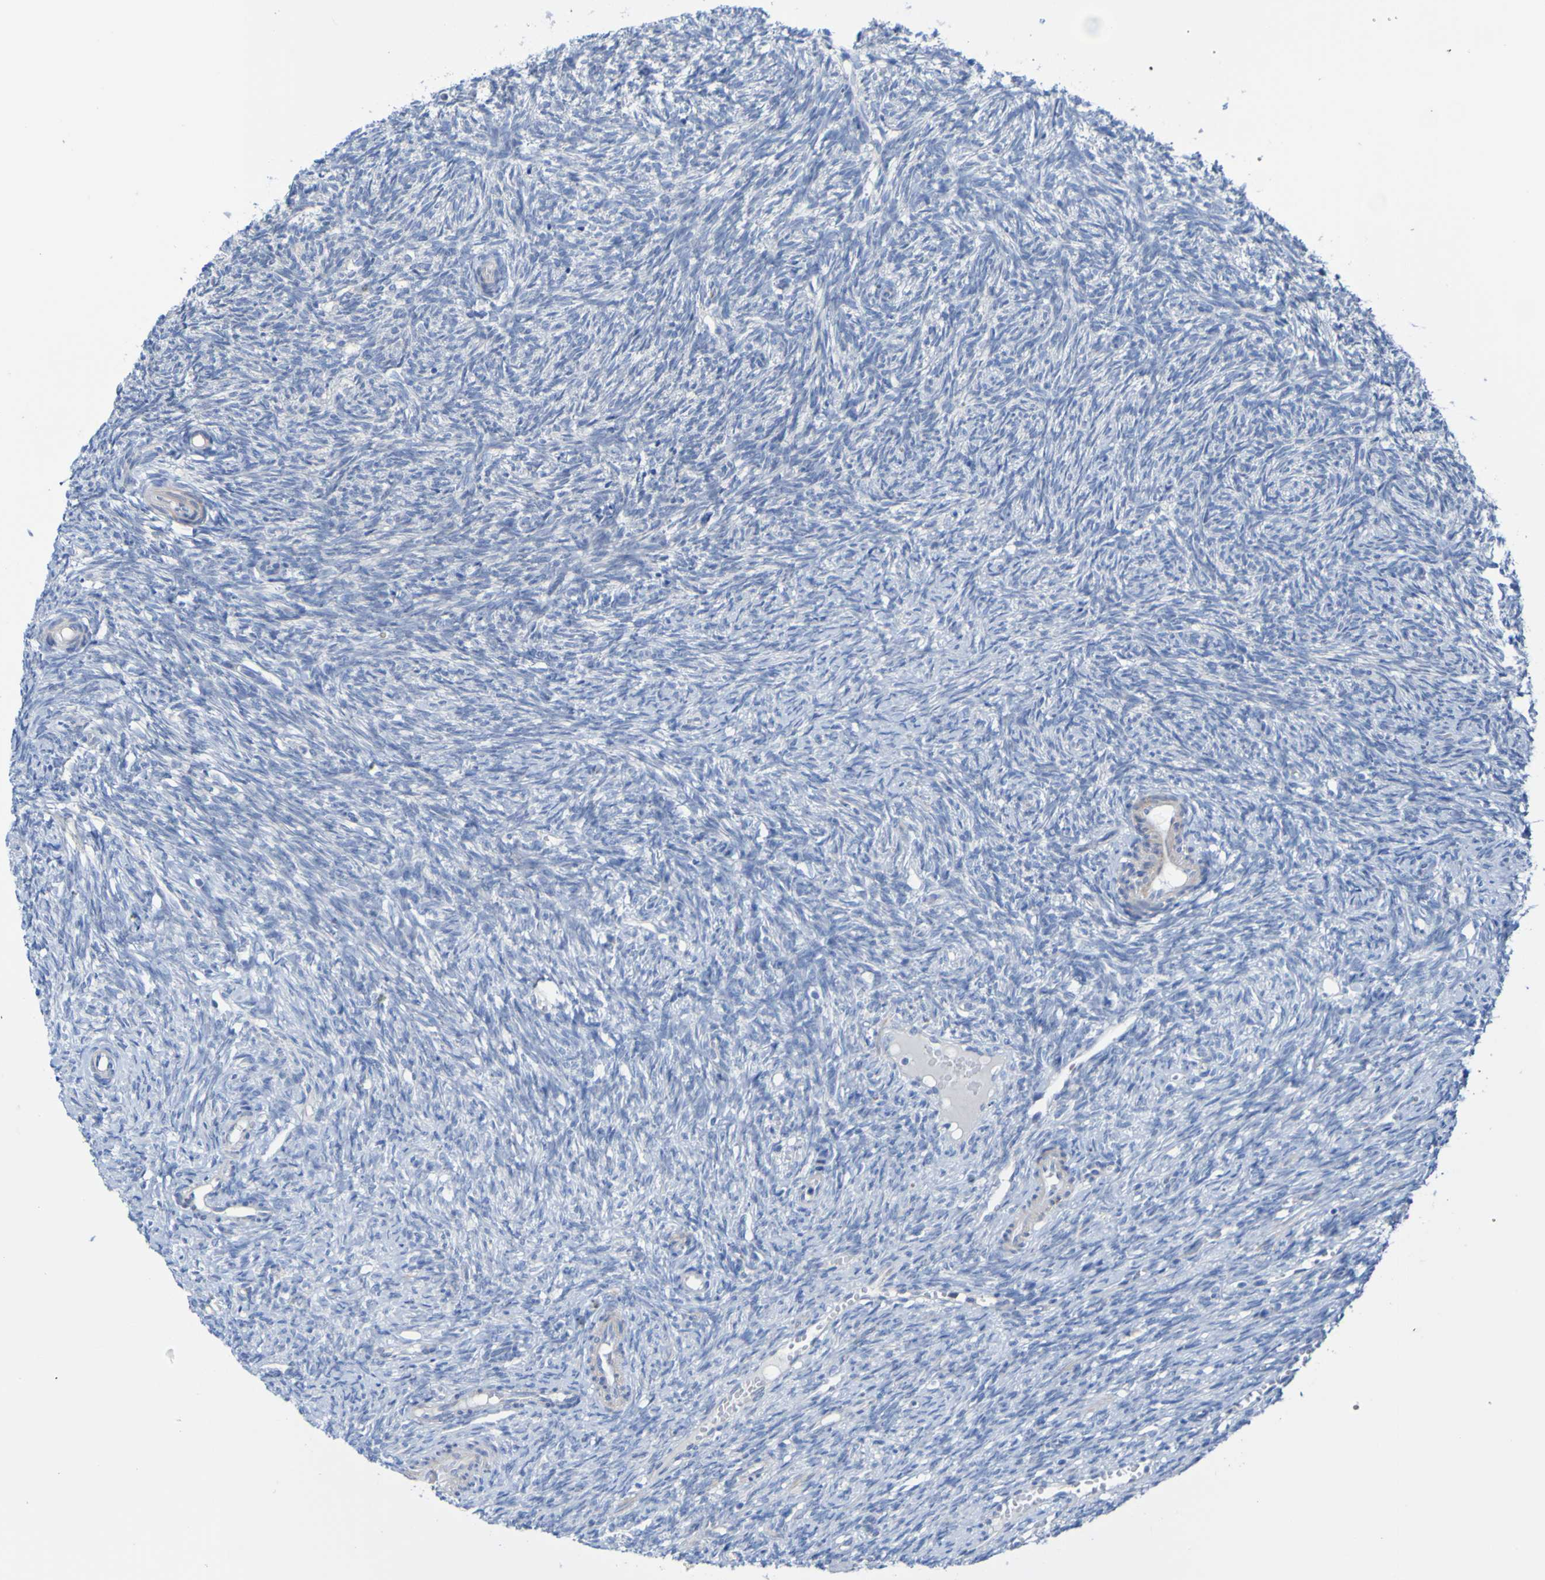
{"staining": {"intensity": "negative", "quantity": "none", "location": "none"}, "tissue": "ovary", "cell_type": "Ovarian stroma cells", "image_type": "normal", "snomed": [{"axis": "morphology", "description": "Normal tissue, NOS"}, {"axis": "topography", "description": "Ovary"}], "caption": "The micrograph shows no significant staining in ovarian stroma cells of ovary.", "gene": "ACMSD", "patient": {"sex": "female", "age": 41}}